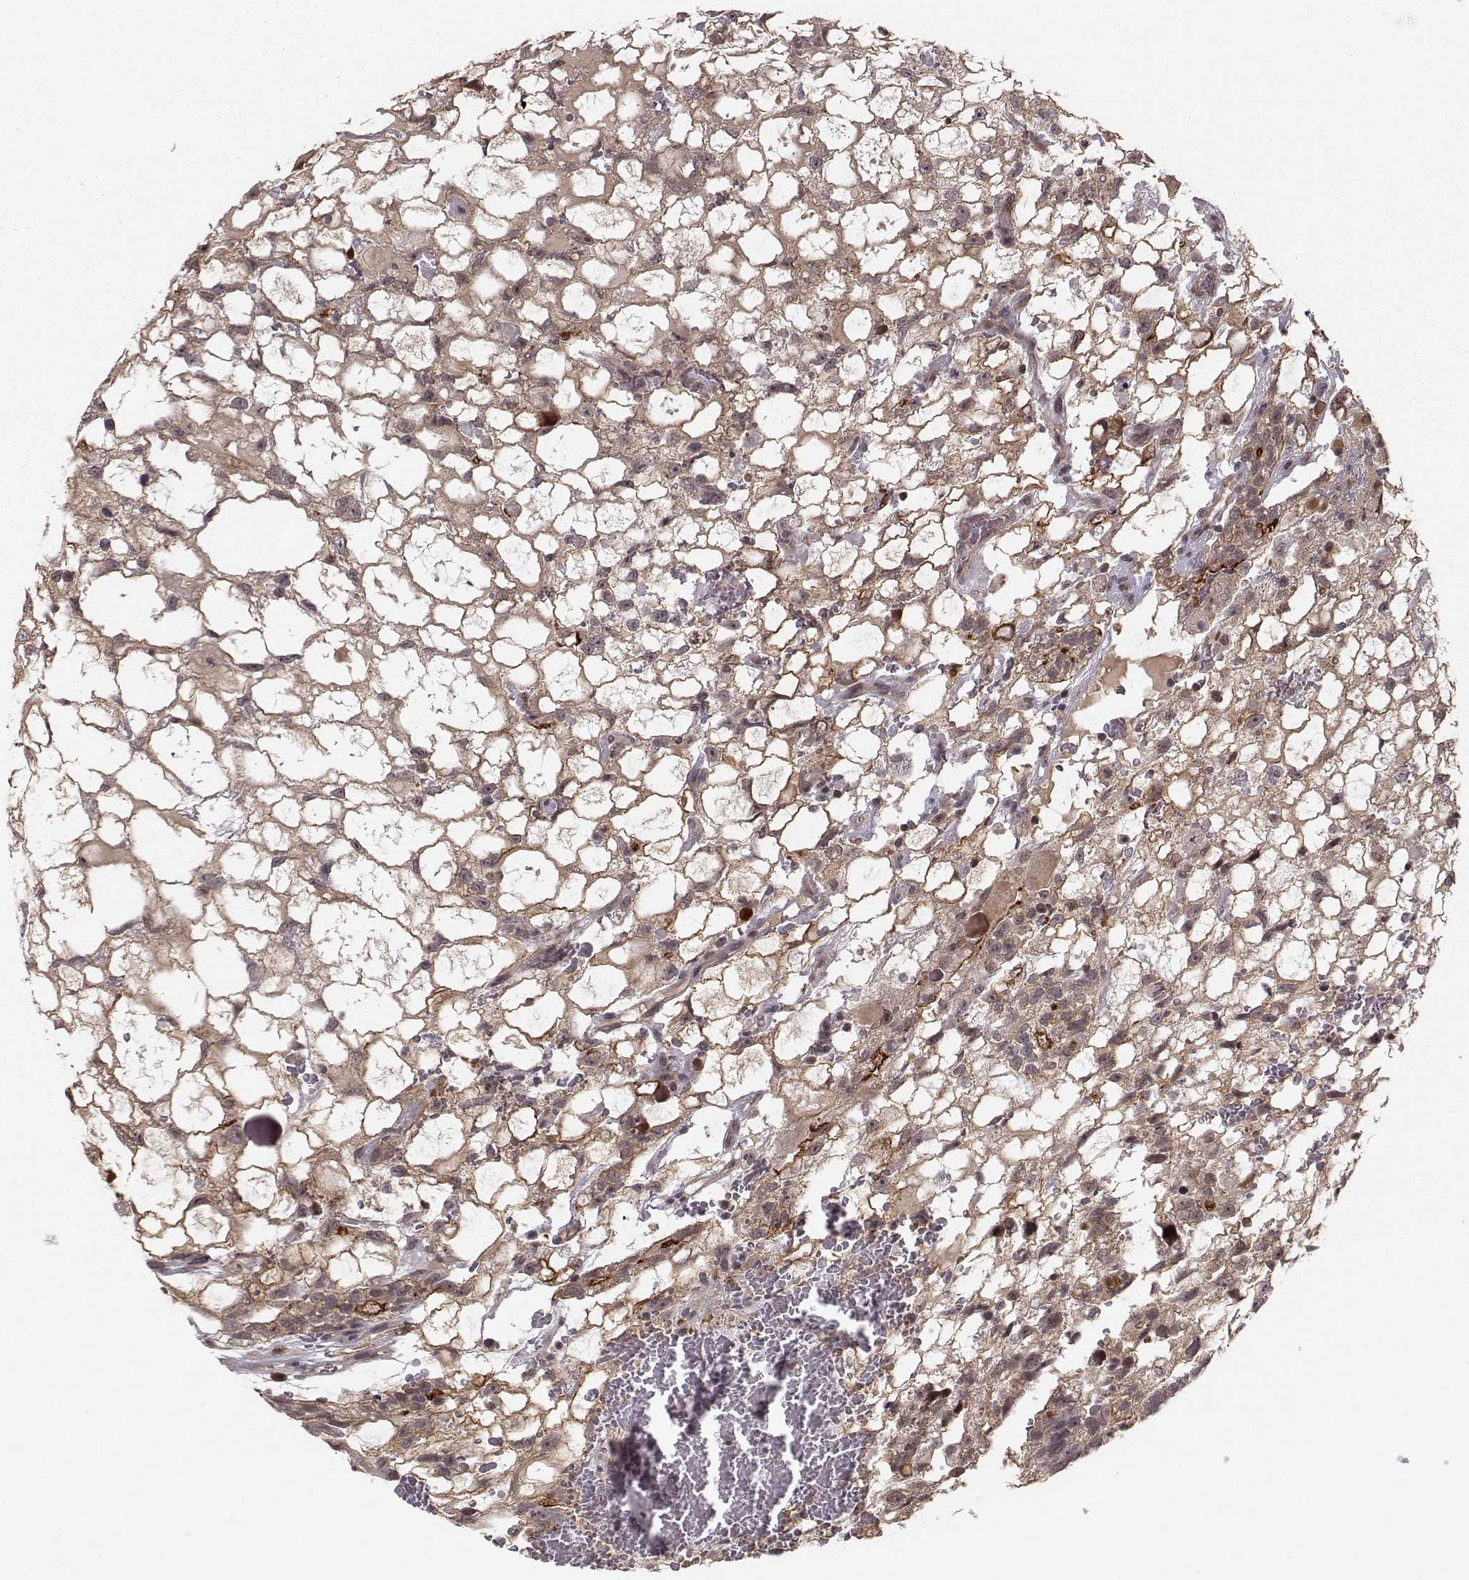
{"staining": {"intensity": "moderate", "quantity": "25%-75%", "location": "cytoplasmic/membranous"}, "tissue": "testis cancer", "cell_type": "Tumor cells", "image_type": "cancer", "snomed": [{"axis": "morphology", "description": "Normal tissue, NOS"}, {"axis": "morphology", "description": "Carcinoma, Embryonal, NOS"}, {"axis": "topography", "description": "Testis"}, {"axis": "topography", "description": "Epididymis"}], "caption": "Immunohistochemistry staining of testis cancer (embryonal carcinoma), which demonstrates medium levels of moderate cytoplasmic/membranous staining in approximately 25%-75% of tumor cells indicating moderate cytoplasmic/membranous protein positivity. The staining was performed using DAB (brown) for protein detection and nuclei were counterstained in hematoxylin (blue).", "gene": "PLEKHG3", "patient": {"sex": "male", "age": 32}}